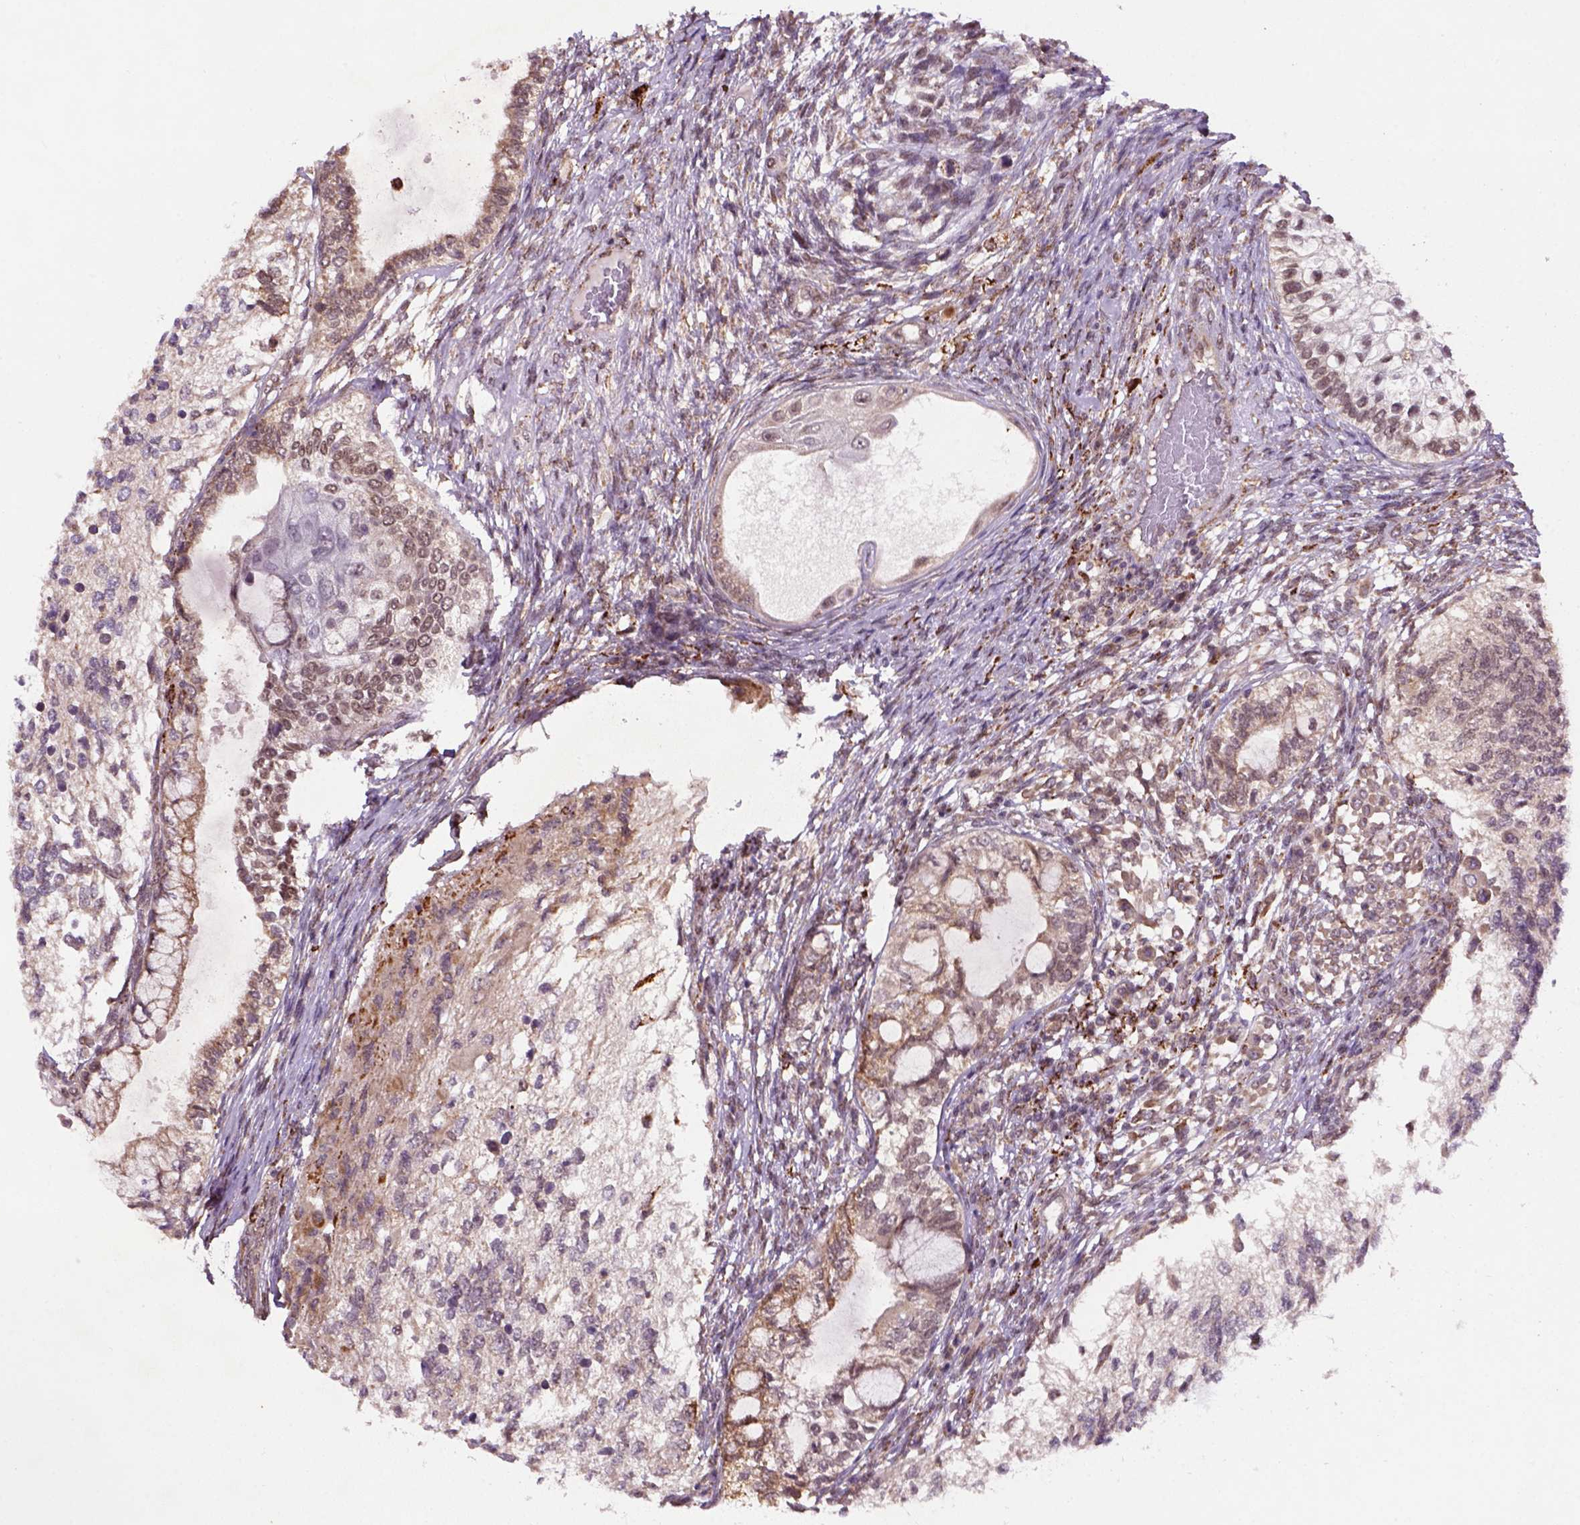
{"staining": {"intensity": "moderate", "quantity": ">75%", "location": "cytoplasmic/membranous"}, "tissue": "testis cancer", "cell_type": "Tumor cells", "image_type": "cancer", "snomed": [{"axis": "morphology", "description": "Seminoma, NOS"}, {"axis": "morphology", "description": "Carcinoma, Embryonal, NOS"}, {"axis": "topography", "description": "Testis"}], "caption": "IHC of testis cancer exhibits medium levels of moderate cytoplasmic/membranous positivity in about >75% of tumor cells.", "gene": "FZD7", "patient": {"sex": "male", "age": 41}}